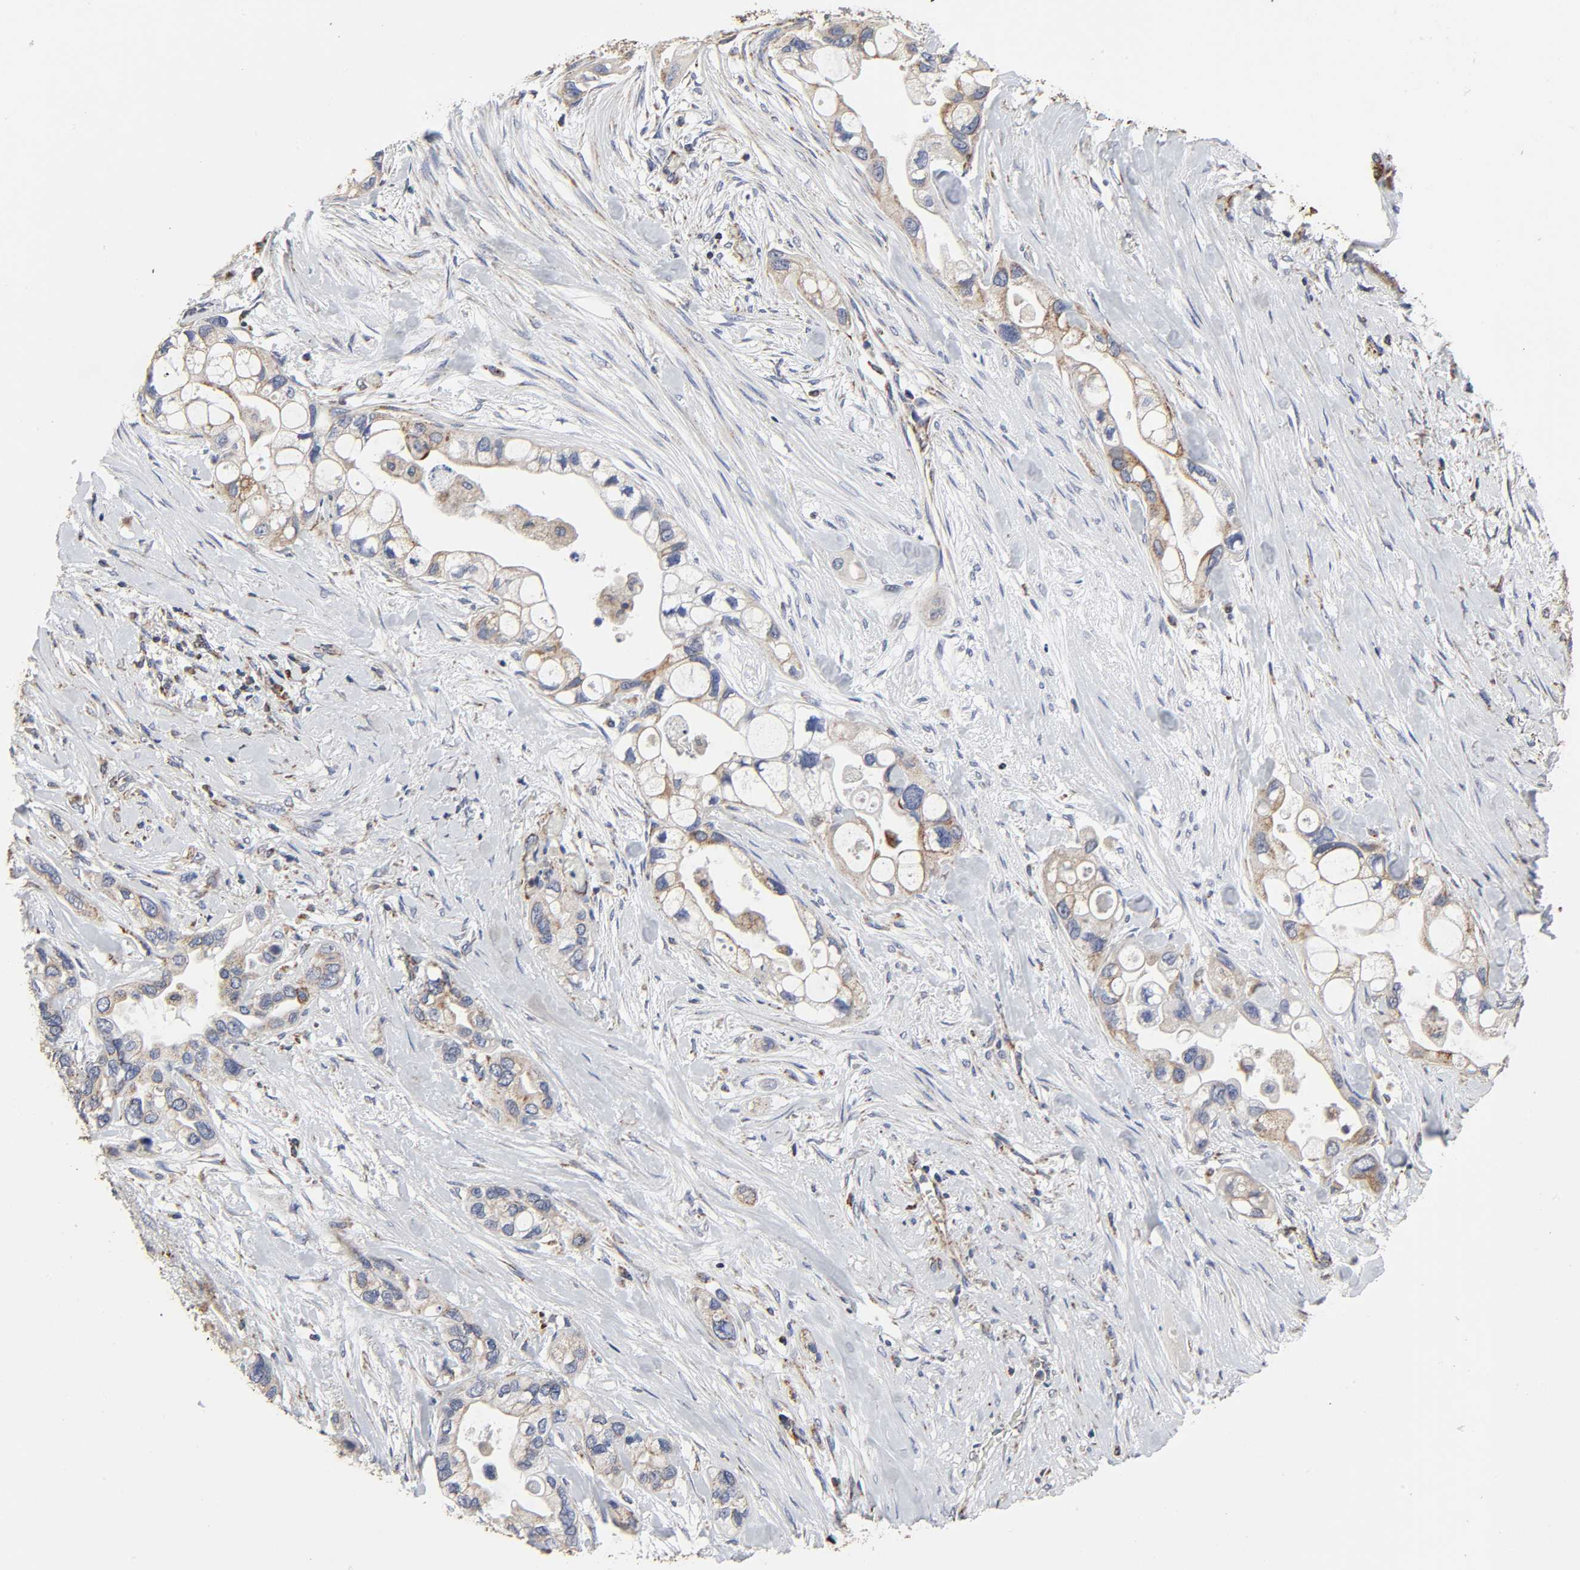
{"staining": {"intensity": "moderate", "quantity": ">75%", "location": "cytoplasmic/membranous"}, "tissue": "pancreatic cancer", "cell_type": "Tumor cells", "image_type": "cancer", "snomed": [{"axis": "morphology", "description": "Adenocarcinoma, NOS"}, {"axis": "topography", "description": "Pancreas"}], "caption": "Pancreatic cancer stained with a protein marker exhibits moderate staining in tumor cells.", "gene": "COX6B1", "patient": {"sex": "female", "age": 77}}